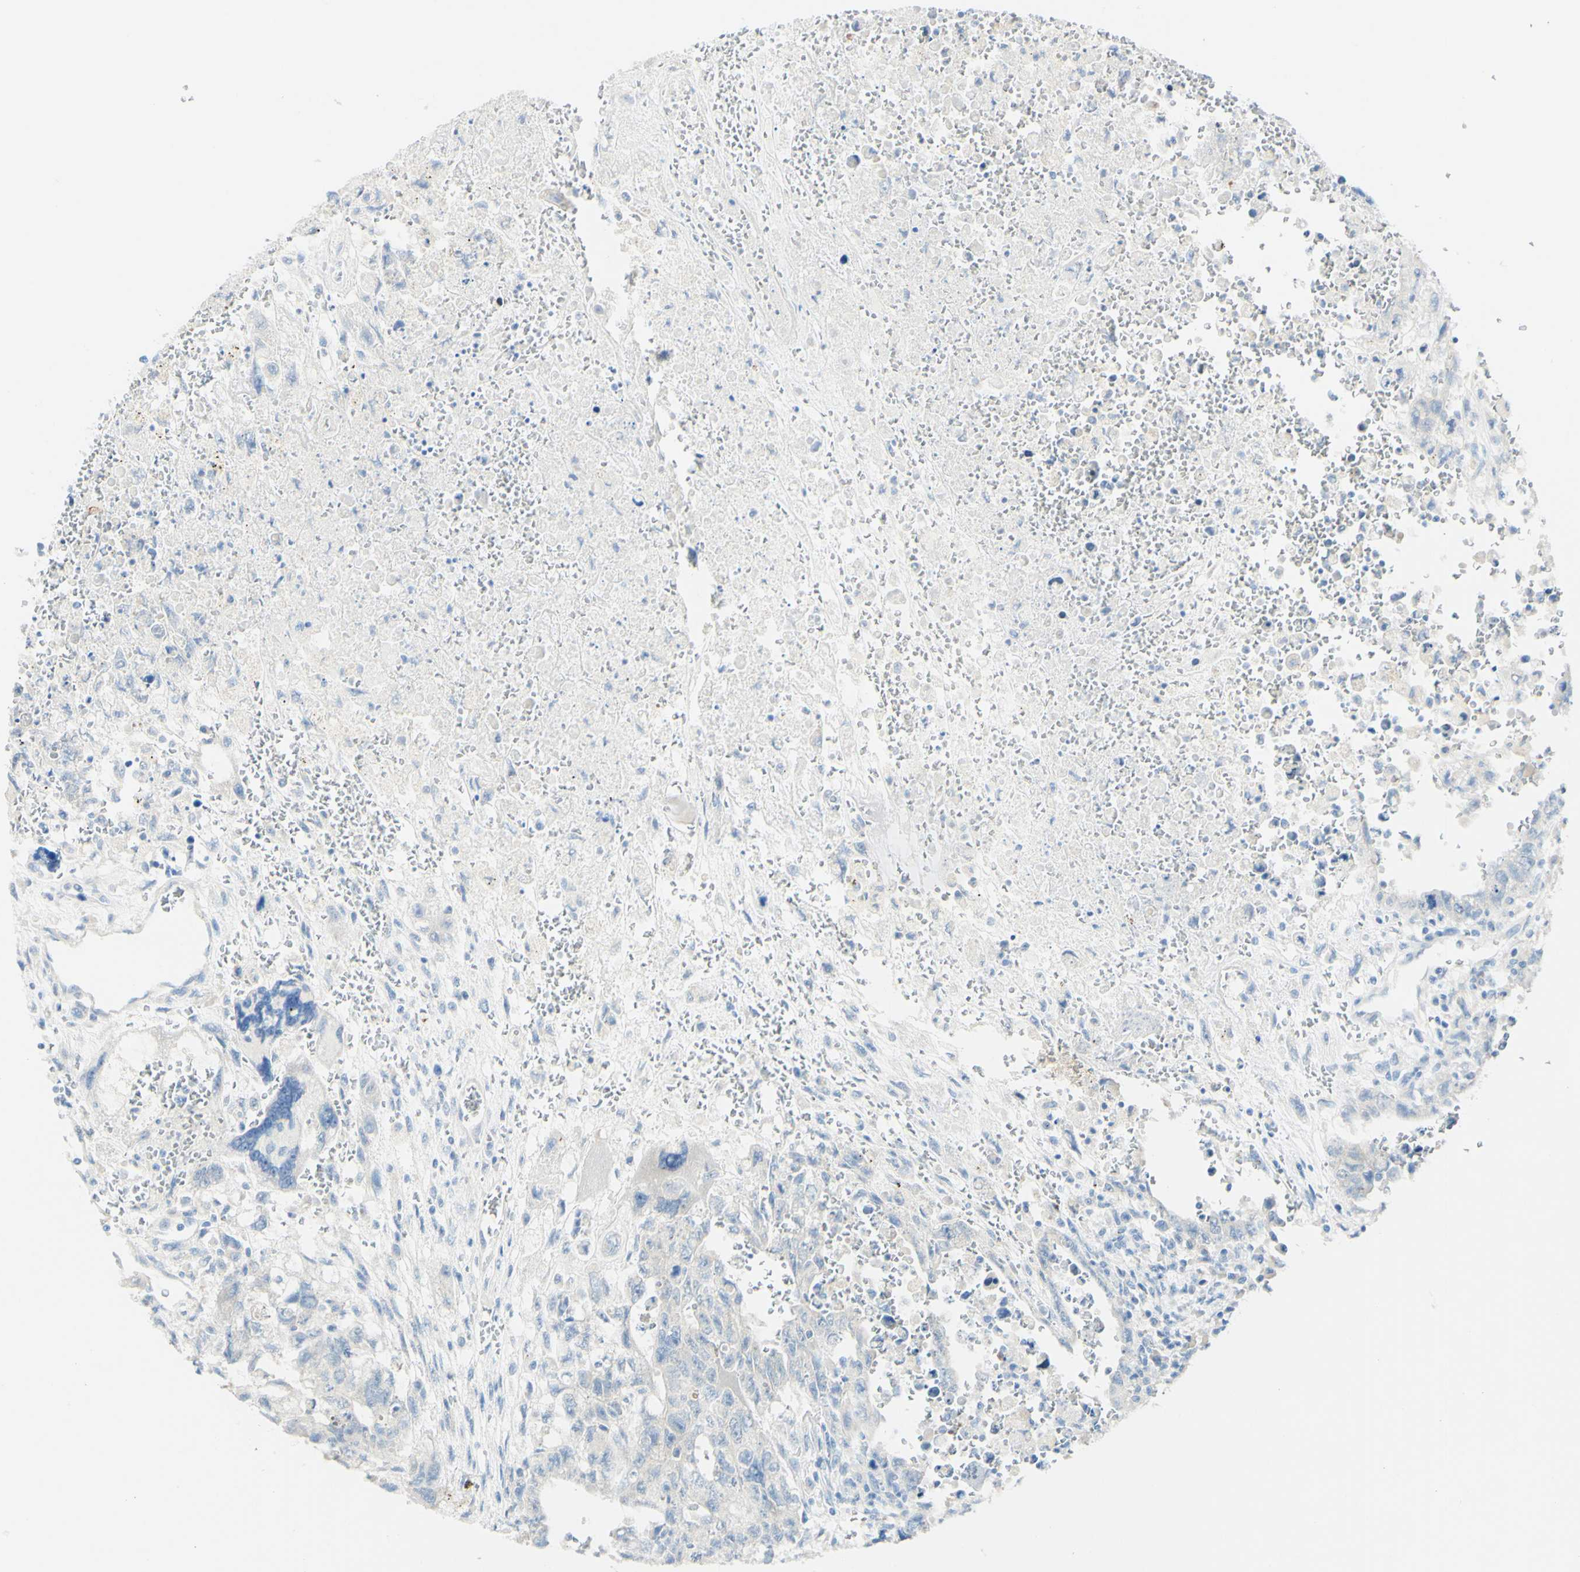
{"staining": {"intensity": "negative", "quantity": "none", "location": "none"}, "tissue": "testis cancer", "cell_type": "Tumor cells", "image_type": "cancer", "snomed": [{"axis": "morphology", "description": "Carcinoma, Embryonal, NOS"}, {"axis": "topography", "description": "Testis"}], "caption": "This is a micrograph of immunohistochemistry staining of testis cancer (embryonal carcinoma), which shows no positivity in tumor cells.", "gene": "FGF4", "patient": {"sex": "male", "age": 28}}